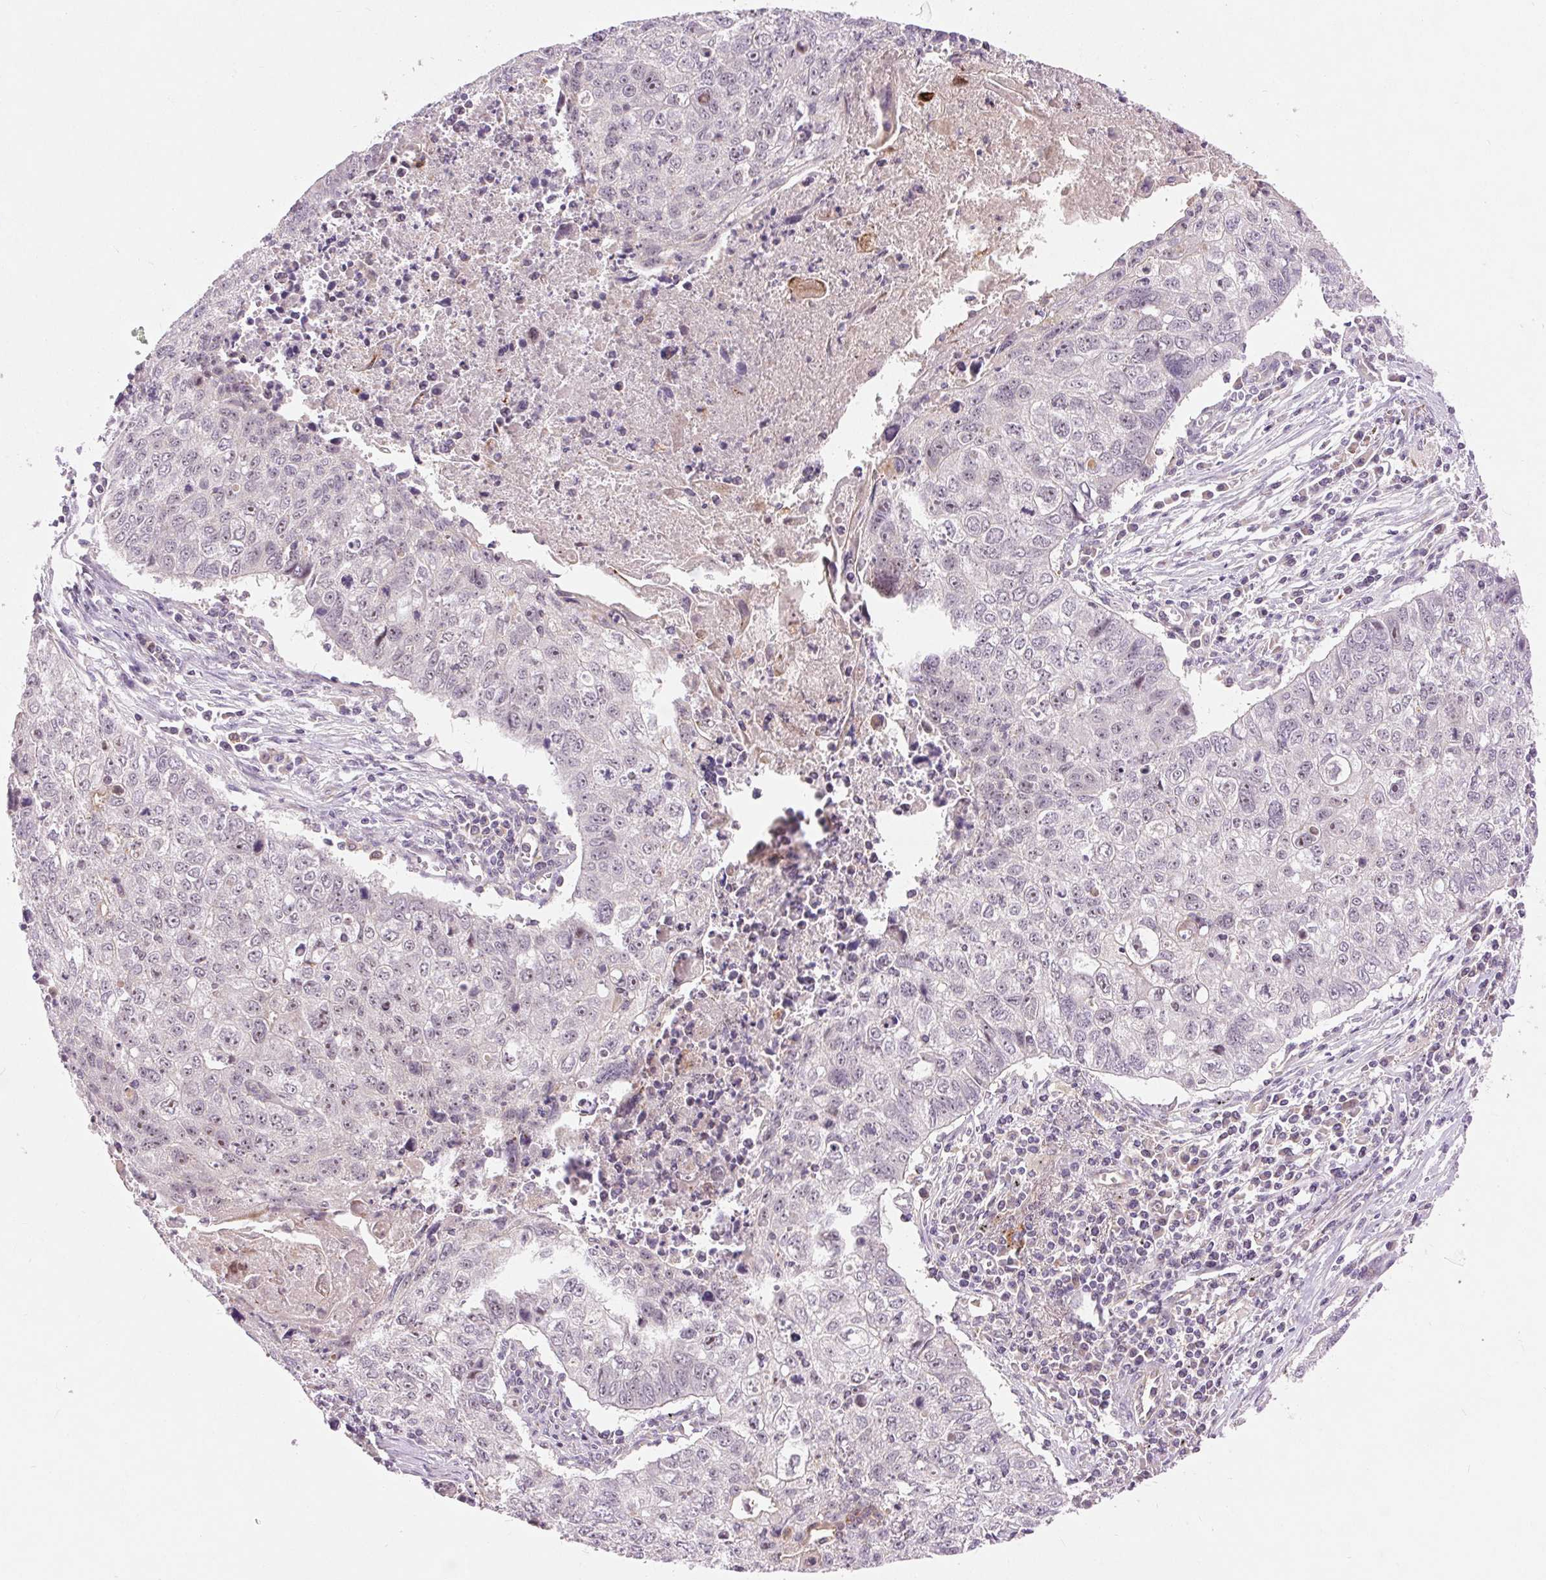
{"staining": {"intensity": "negative", "quantity": "none", "location": "none"}, "tissue": "lung cancer", "cell_type": "Tumor cells", "image_type": "cancer", "snomed": [{"axis": "morphology", "description": "Normal morphology"}, {"axis": "morphology", "description": "Aneuploidy"}, {"axis": "morphology", "description": "Squamous cell carcinoma, NOS"}, {"axis": "topography", "description": "Lymph node"}, {"axis": "topography", "description": "Lung"}], "caption": "The photomicrograph exhibits no staining of tumor cells in lung aneuploidy.", "gene": "RANBP3L", "patient": {"sex": "female", "age": 76}}